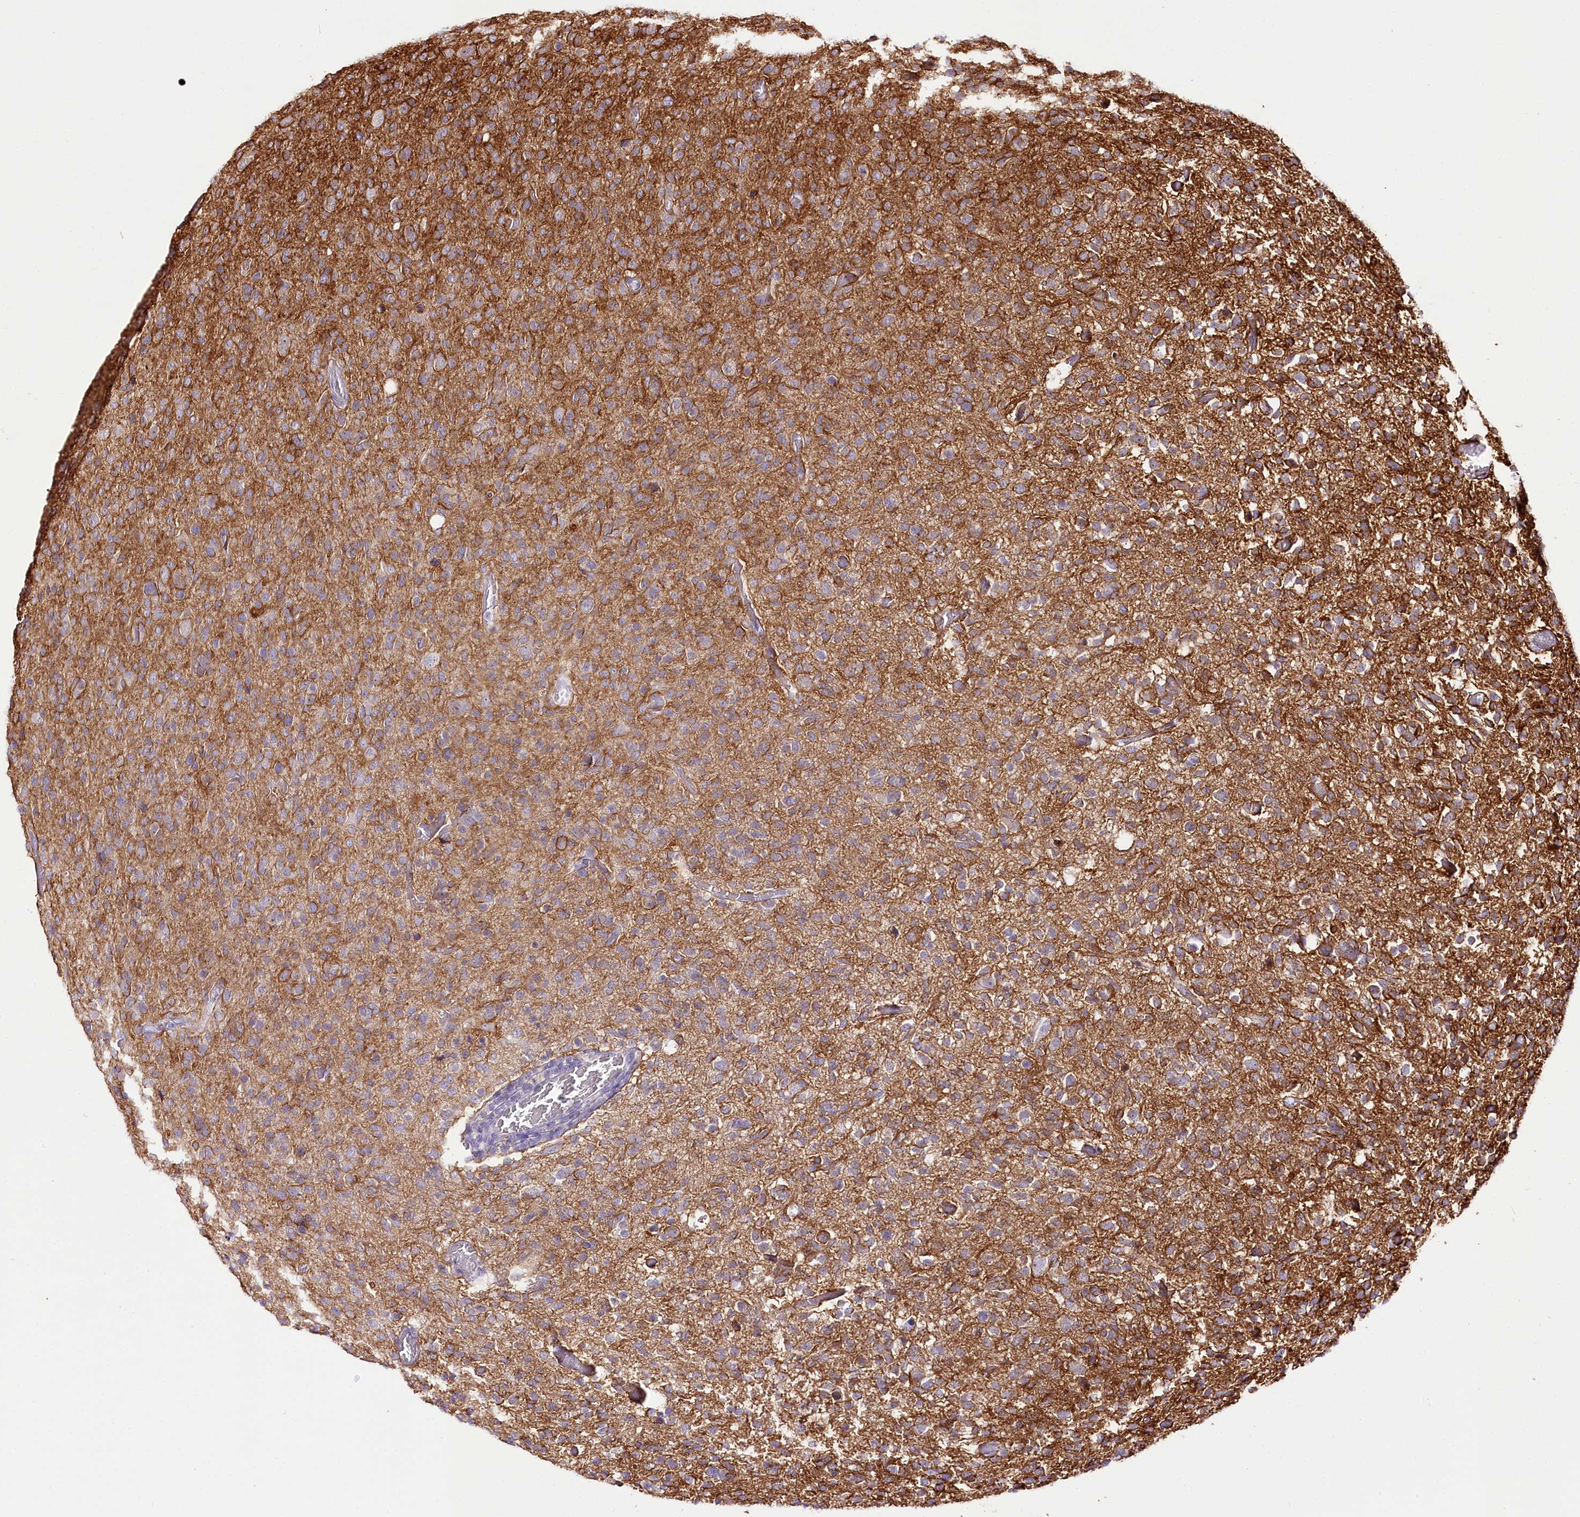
{"staining": {"intensity": "moderate", "quantity": "<25%", "location": "cytoplasmic/membranous"}, "tissue": "glioma", "cell_type": "Tumor cells", "image_type": "cancer", "snomed": [{"axis": "morphology", "description": "Glioma, malignant, High grade"}, {"axis": "topography", "description": "Brain"}], "caption": "IHC staining of malignant glioma (high-grade), which reveals low levels of moderate cytoplasmic/membranous staining in approximately <25% of tumor cells indicating moderate cytoplasmic/membranous protein staining. The staining was performed using DAB (brown) for protein detection and nuclei were counterstained in hematoxylin (blue).", "gene": "ZNF226", "patient": {"sex": "female", "age": 57}}